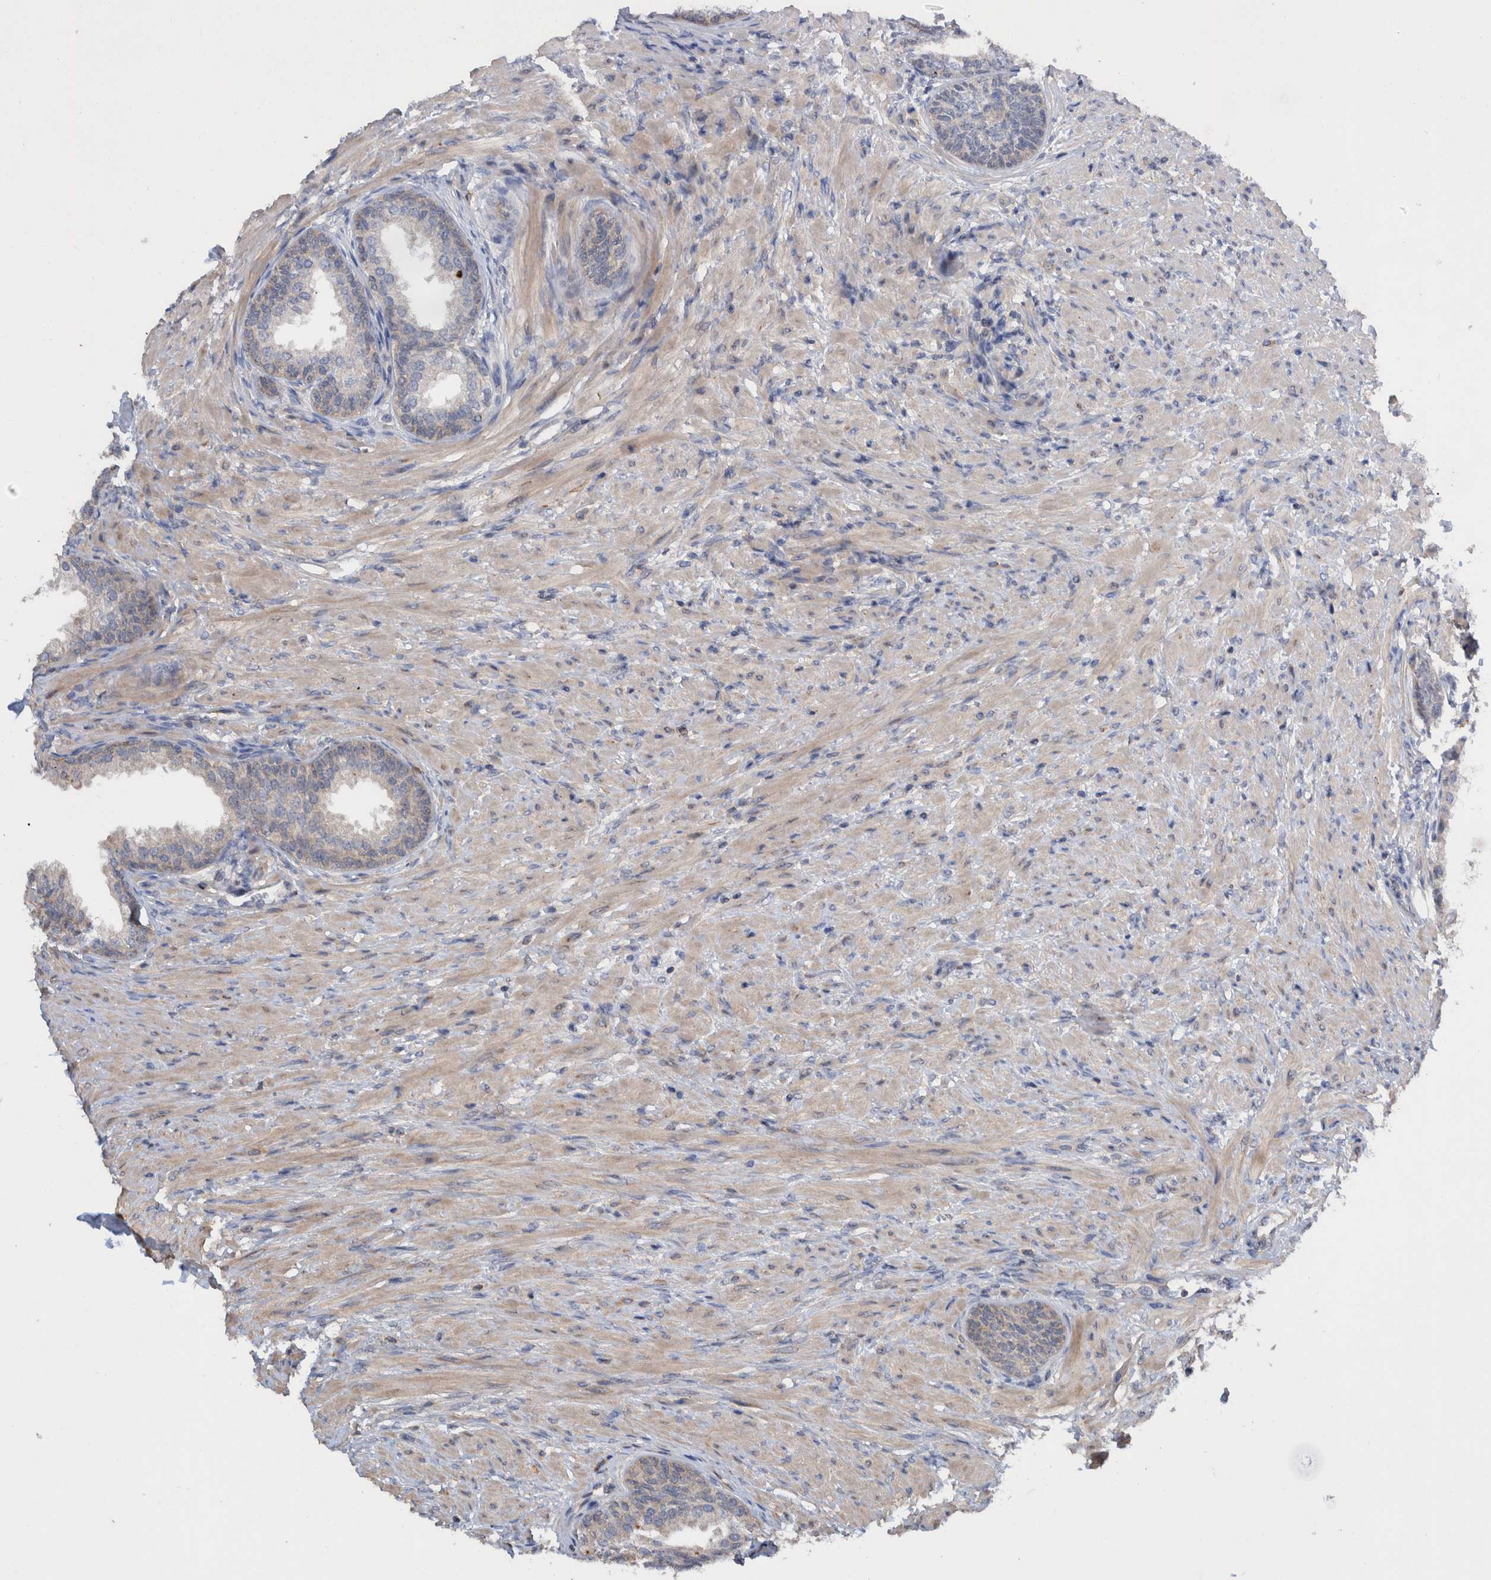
{"staining": {"intensity": "weak", "quantity": "25%-75%", "location": "cytoplasmic/membranous"}, "tissue": "prostate", "cell_type": "Glandular cells", "image_type": "normal", "snomed": [{"axis": "morphology", "description": "Normal tissue, NOS"}, {"axis": "topography", "description": "Prostate"}], "caption": "Protein staining reveals weak cytoplasmic/membranous positivity in about 25%-75% of glandular cells in normal prostate. The protein is shown in brown color, while the nuclei are stained blue.", "gene": "PLPBP", "patient": {"sex": "male", "age": 76}}